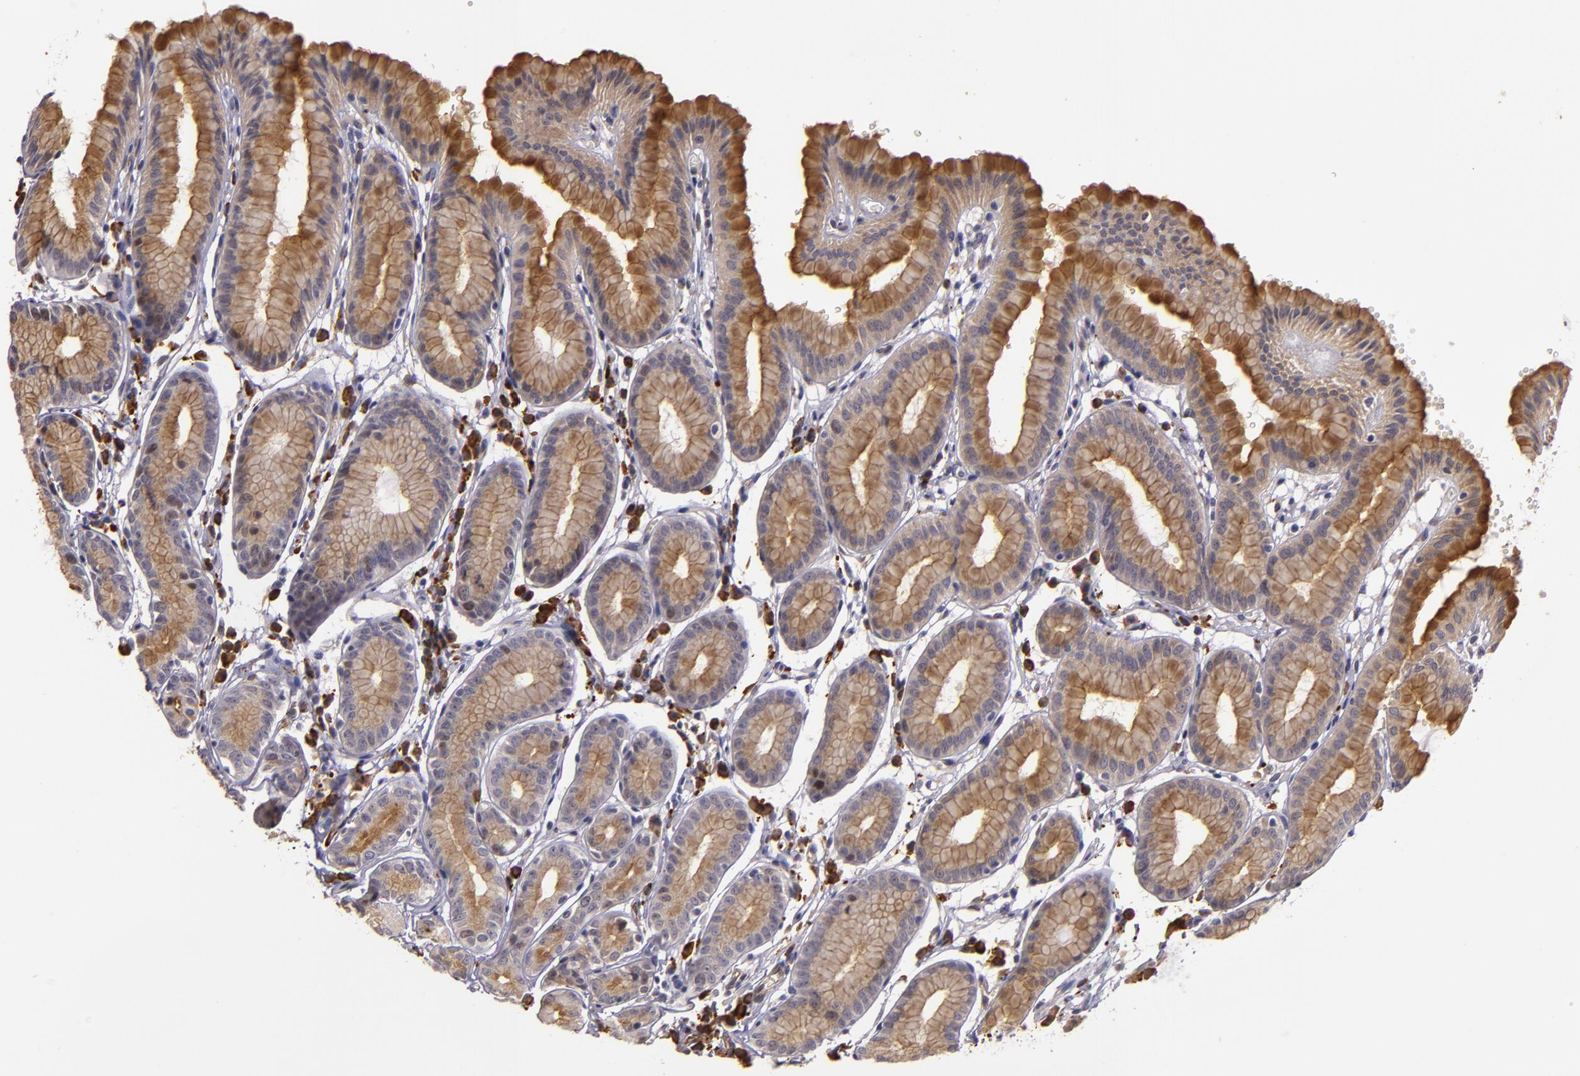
{"staining": {"intensity": "moderate", "quantity": ">75%", "location": "cytoplasmic/membranous"}, "tissue": "stomach", "cell_type": "Glandular cells", "image_type": "normal", "snomed": [{"axis": "morphology", "description": "Normal tissue, NOS"}, {"axis": "topography", "description": "Stomach"}], "caption": "Glandular cells show moderate cytoplasmic/membranous positivity in approximately >75% of cells in benign stomach. The staining is performed using DAB (3,3'-diaminobenzidine) brown chromogen to label protein expression. The nuclei are counter-stained blue using hematoxylin.", "gene": "SYTL4", "patient": {"sex": "male", "age": 42}}